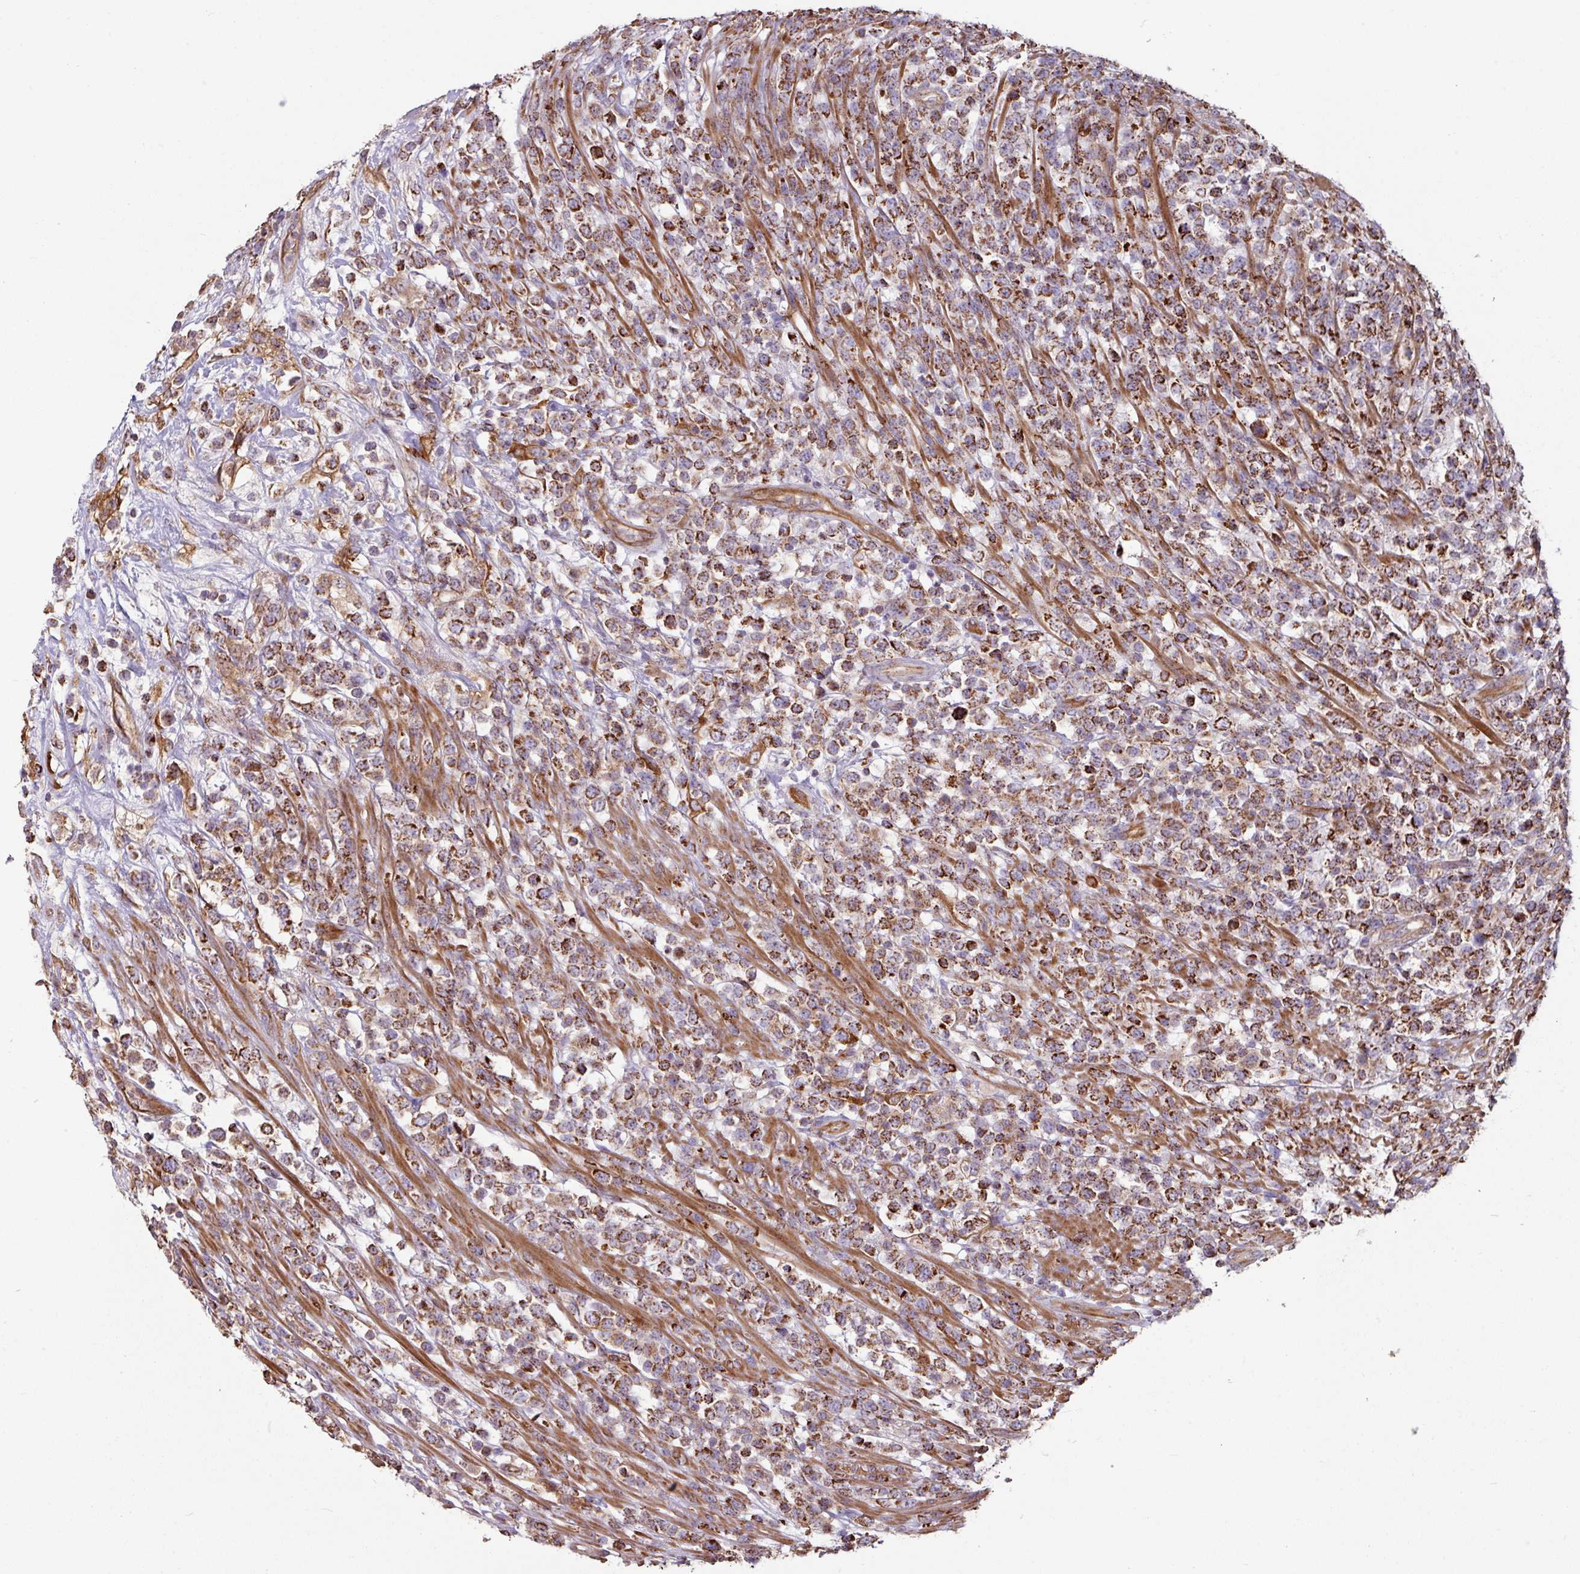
{"staining": {"intensity": "strong", "quantity": "25%-75%", "location": "cytoplasmic/membranous"}, "tissue": "lymphoma", "cell_type": "Tumor cells", "image_type": "cancer", "snomed": [{"axis": "morphology", "description": "Malignant lymphoma, non-Hodgkin's type, High grade"}, {"axis": "topography", "description": "Colon"}], "caption": "About 25%-75% of tumor cells in human high-grade malignant lymphoma, non-Hodgkin's type display strong cytoplasmic/membranous protein staining as visualized by brown immunohistochemical staining.", "gene": "OR2D3", "patient": {"sex": "female", "age": 53}}